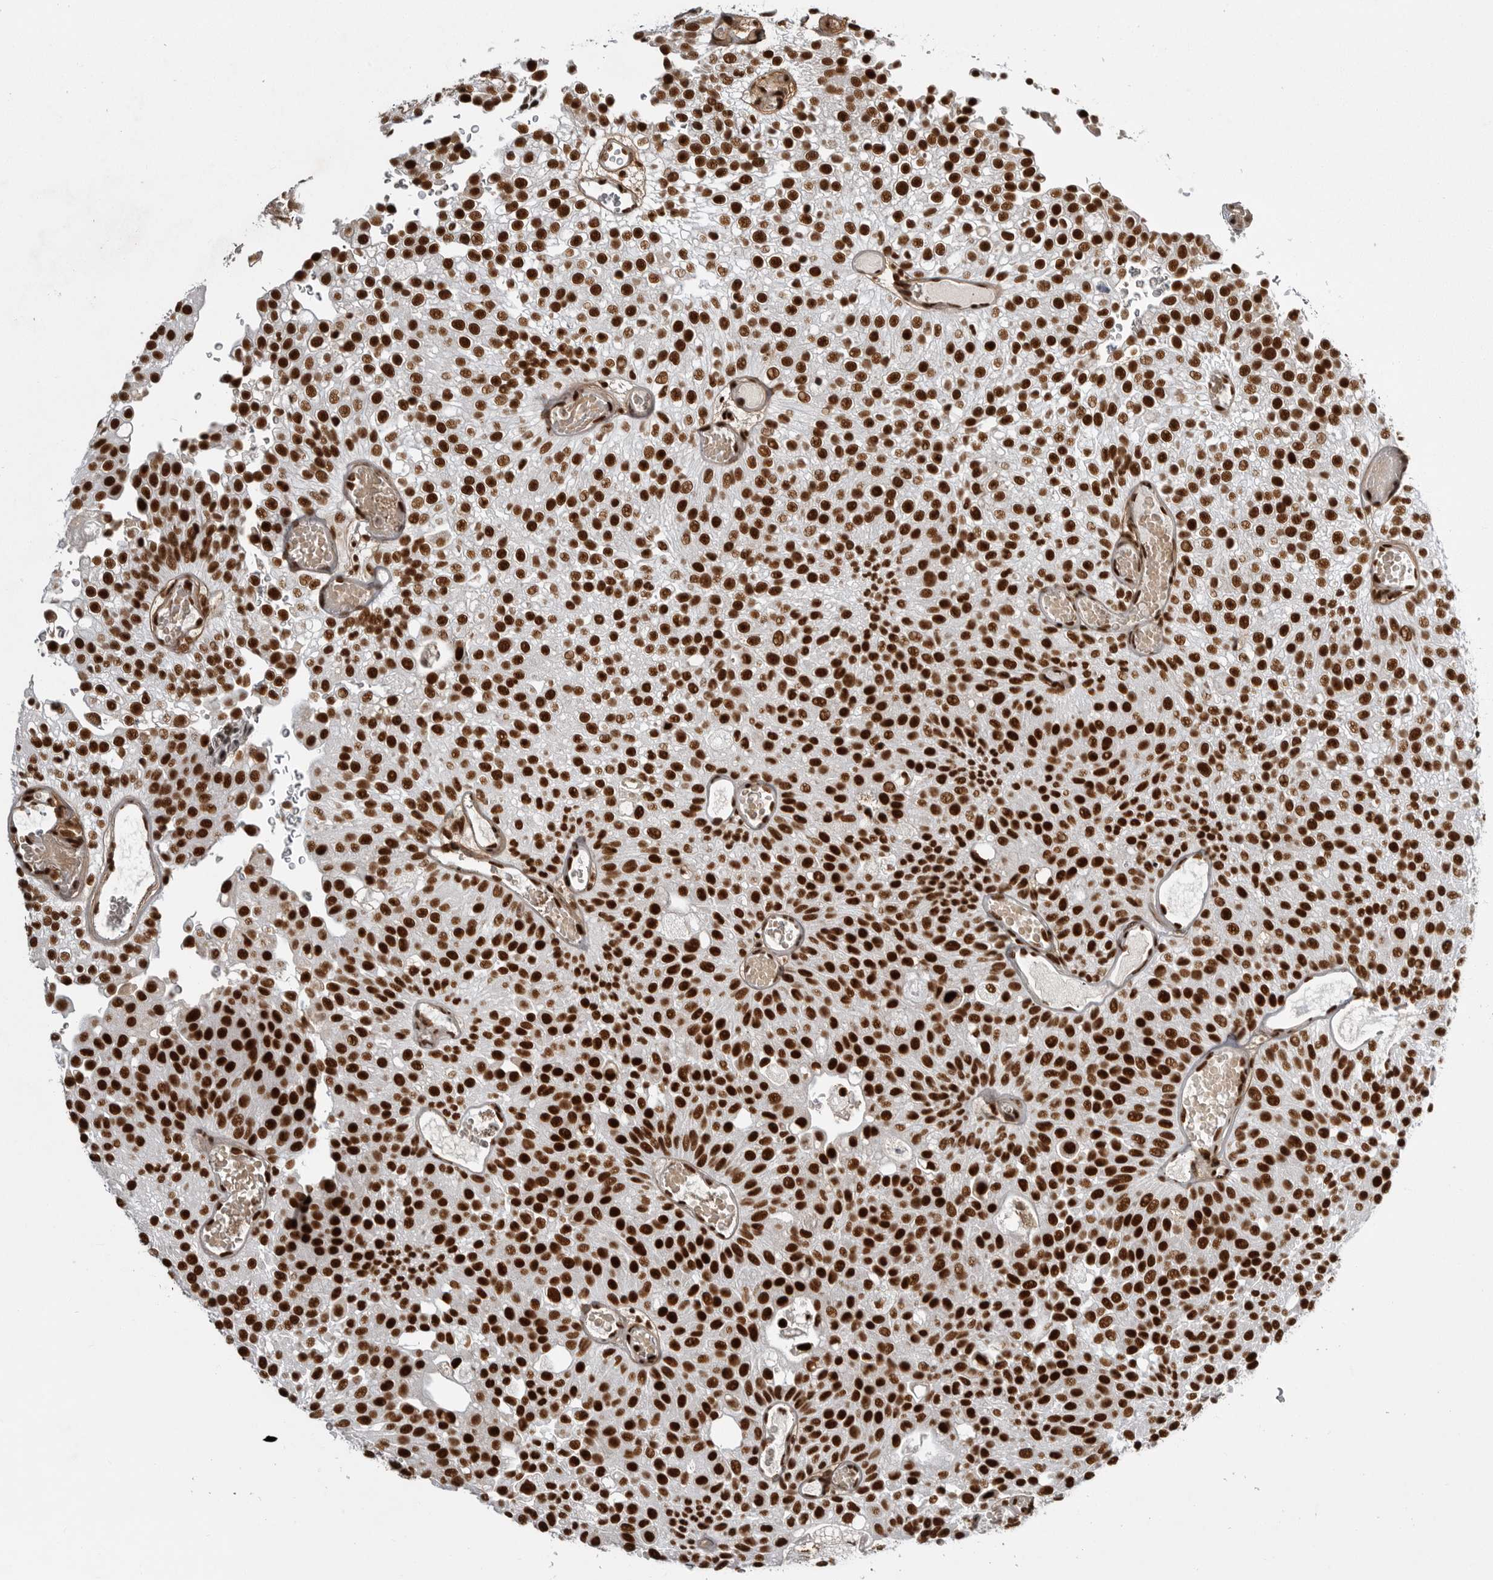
{"staining": {"intensity": "strong", "quantity": ">75%", "location": "nuclear"}, "tissue": "urothelial cancer", "cell_type": "Tumor cells", "image_type": "cancer", "snomed": [{"axis": "morphology", "description": "Urothelial carcinoma, Low grade"}, {"axis": "topography", "description": "Urinary bladder"}], "caption": "Immunohistochemical staining of human low-grade urothelial carcinoma displays high levels of strong nuclear staining in approximately >75% of tumor cells.", "gene": "PPP1R8", "patient": {"sex": "male", "age": 78}}